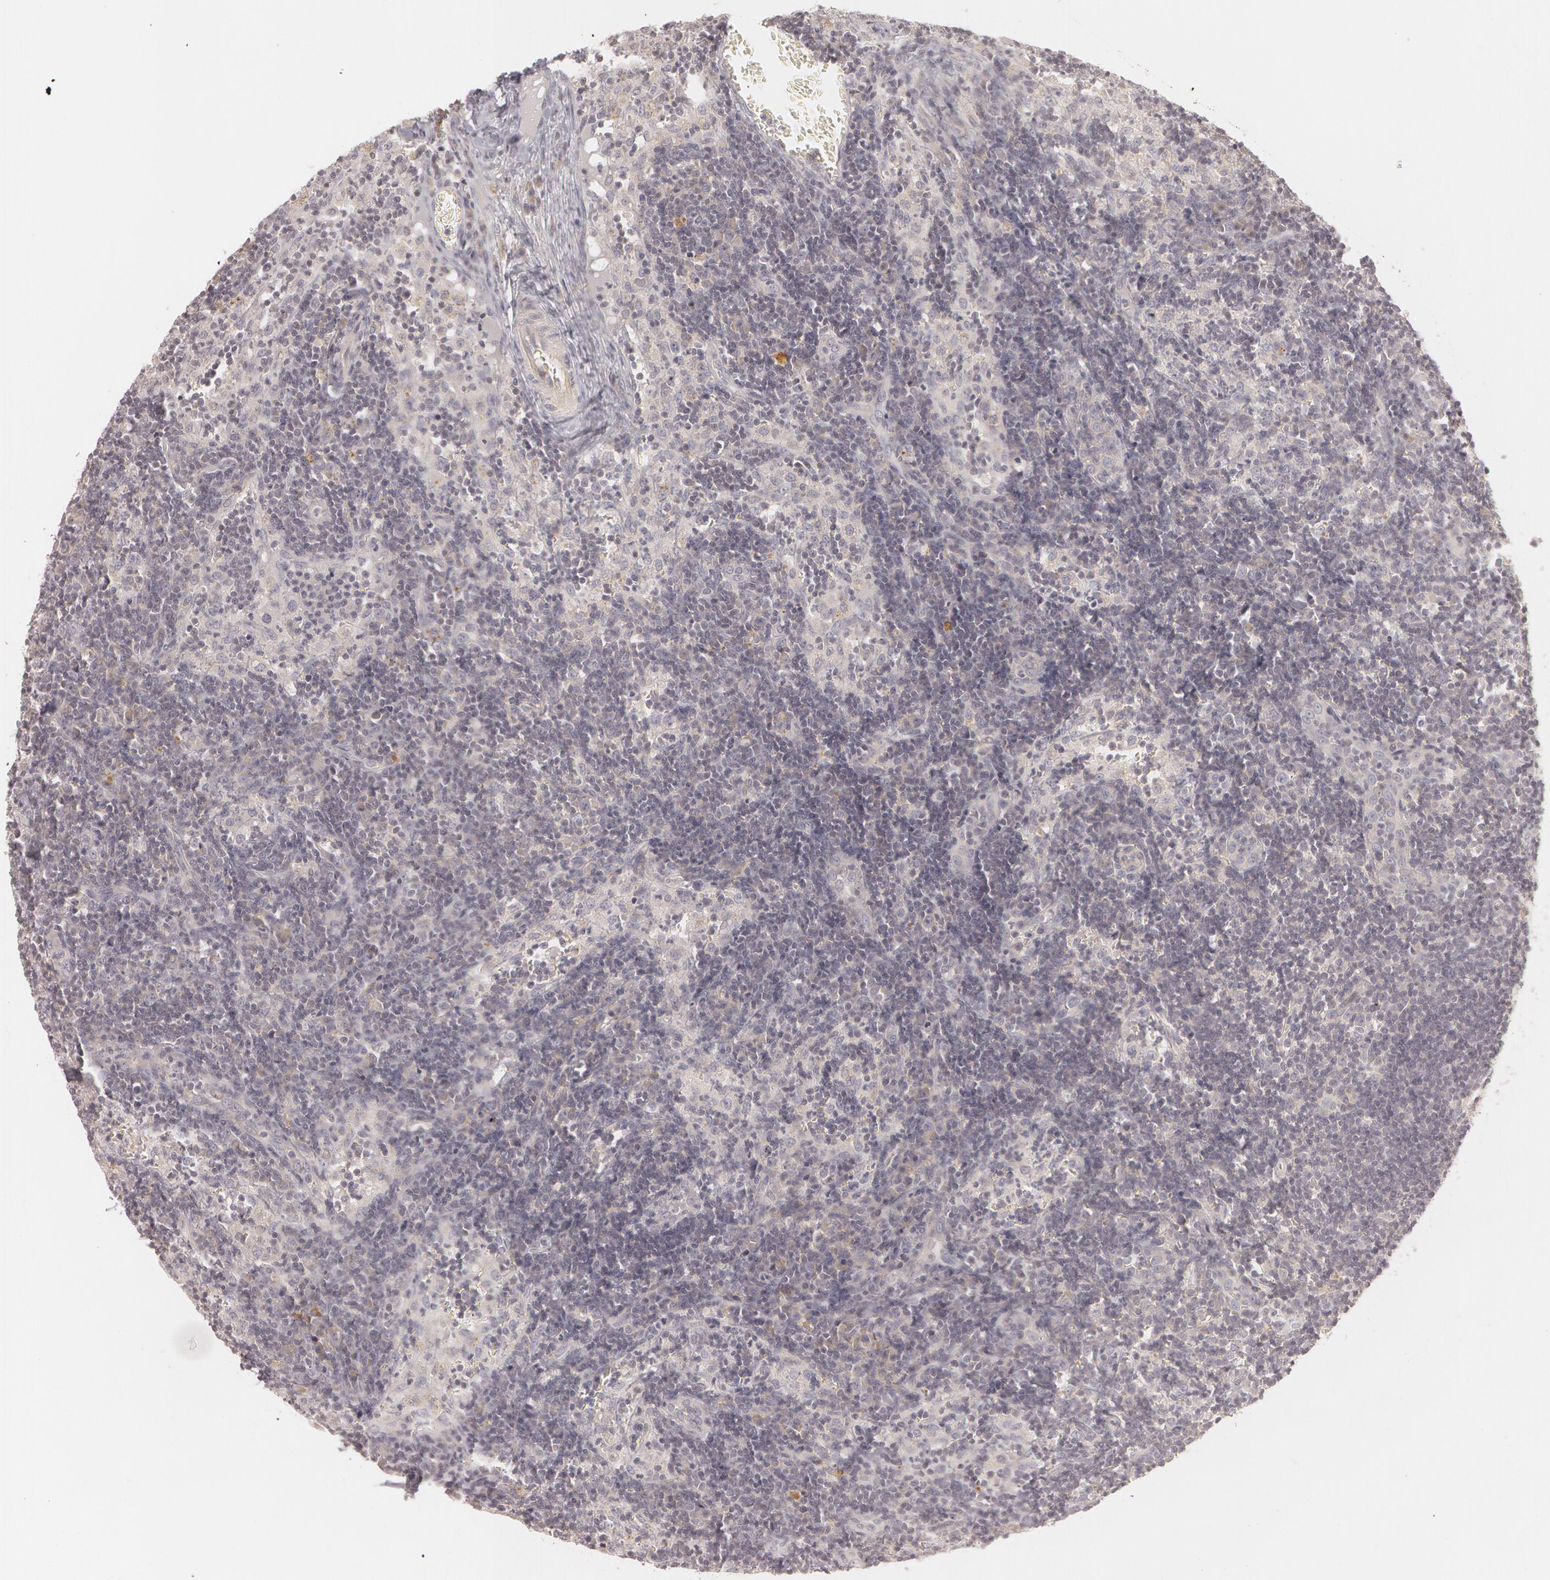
{"staining": {"intensity": "weak", "quantity": "25%-75%", "location": "cytoplasmic/membranous"}, "tissue": "lymph node", "cell_type": "Germinal center cells", "image_type": "normal", "snomed": [{"axis": "morphology", "description": "Normal tissue, NOS"}, {"axis": "morphology", "description": "Inflammation, NOS"}, {"axis": "topography", "description": "Lymph node"}, {"axis": "topography", "description": "Salivary gland"}], "caption": "Protein analysis of unremarkable lymph node demonstrates weak cytoplasmic/membranous positivity in about 25%-75% of germinal center cells. The protein of interest is shown in brown color, while the nuclei are stained blue.", "gene": "RALGAPA1", "patient": {"sex": "male", "age": 3}}